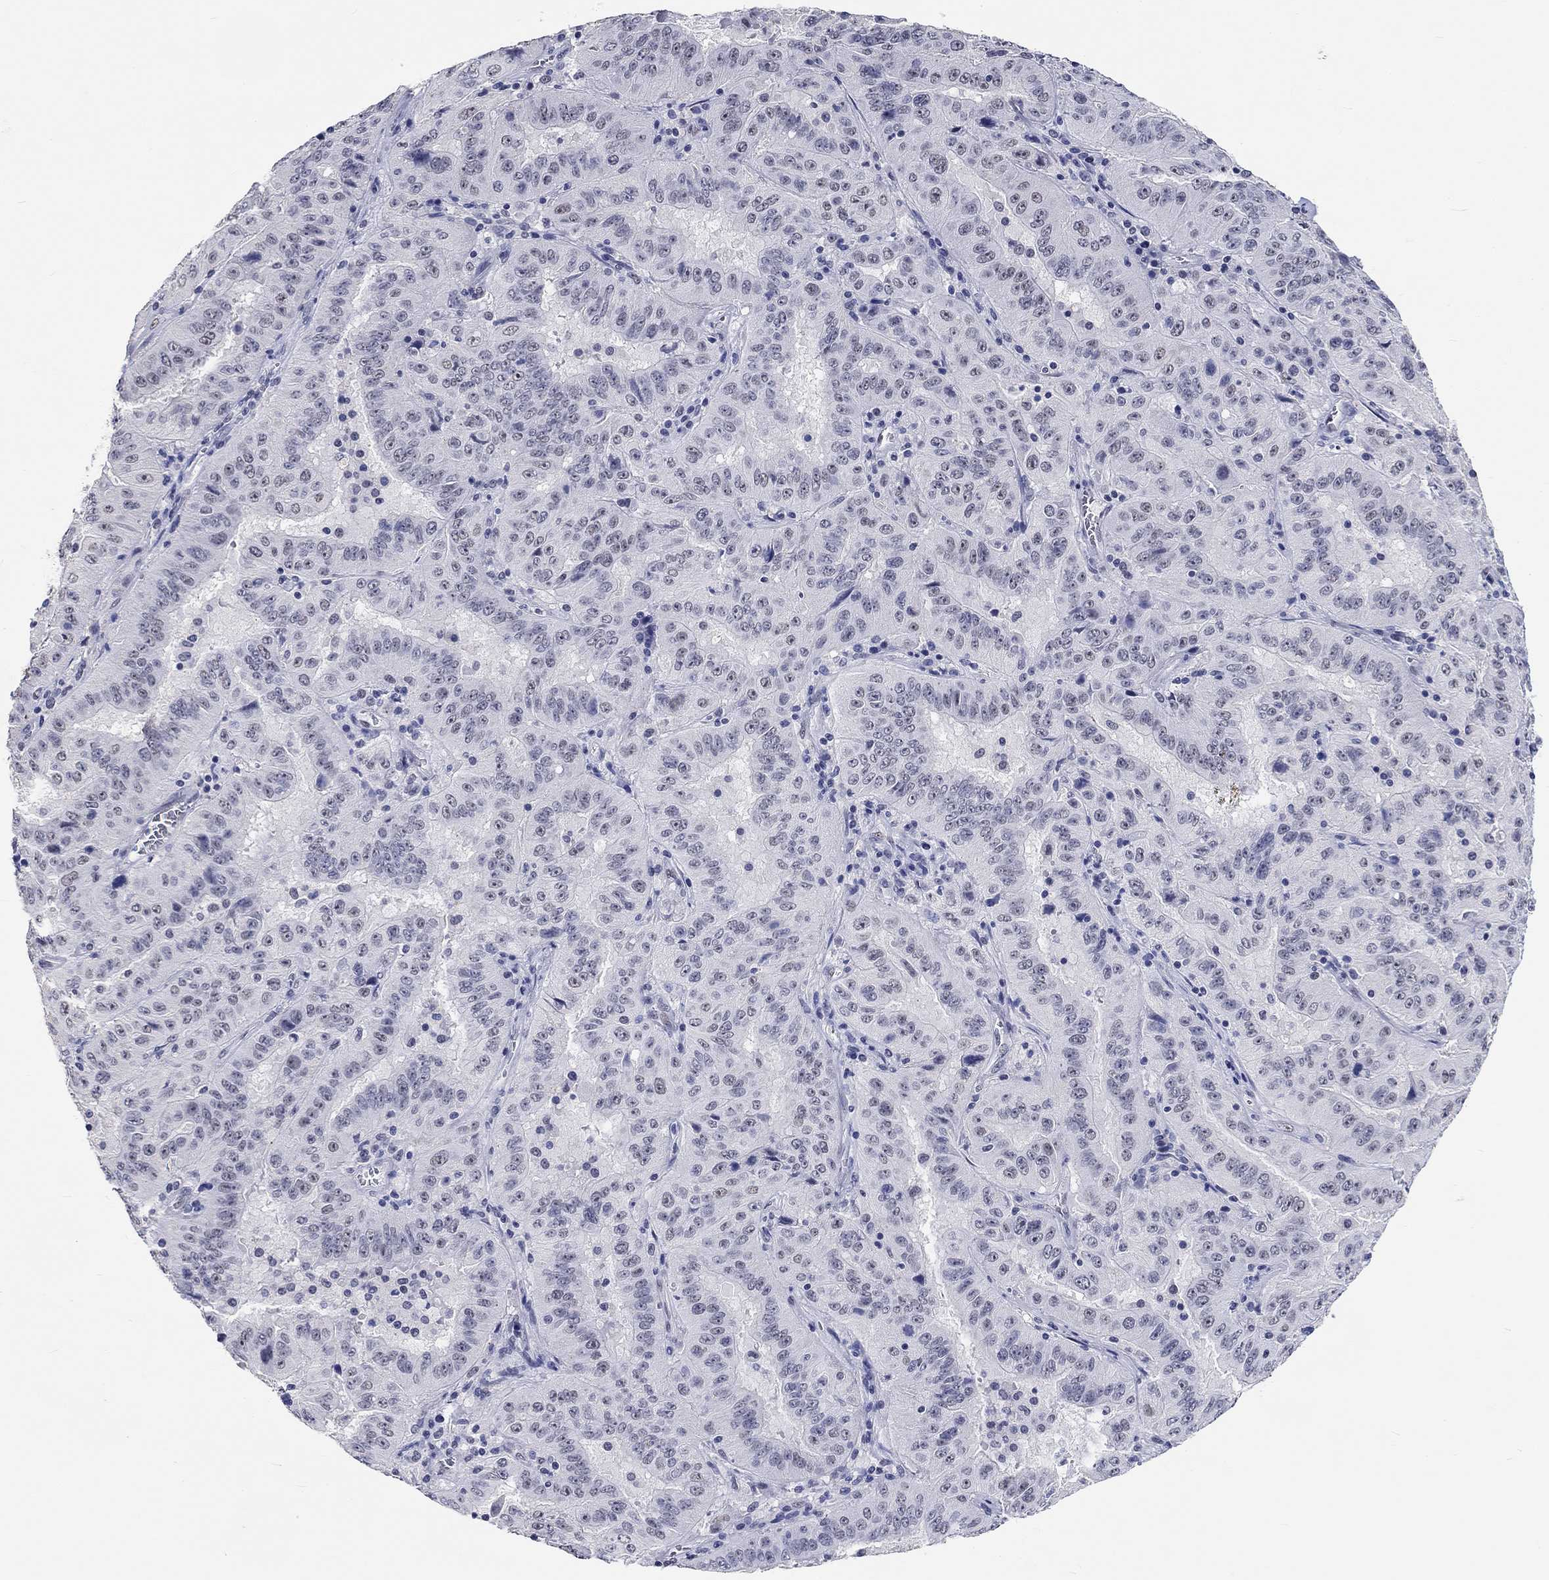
{"staining": {"intensity": "negative", "quantity": "none", "location": "none"}, "tissue": "pancreatic cancer", "cell_type": "Tumor cells", "image_type": "cancer", "snomed": [{"axis": "morphology", "description": "Adenocarcinoma, NOS"}, {"axis": "topography", "description": "Pancreas"}], "caption": "Tumor cells are negative for brown protein staining in pancreatic cancer (adenocarcinoma). The staining was performed using DAB (3,3'-diaminobenzidine) to visualize the protein expression in brown, while the nuclei were stained in blue with hematoxylin (Magnification: 20x).", "gene": "GRIN1", "patient": {"sex": "male", "age": 63}}